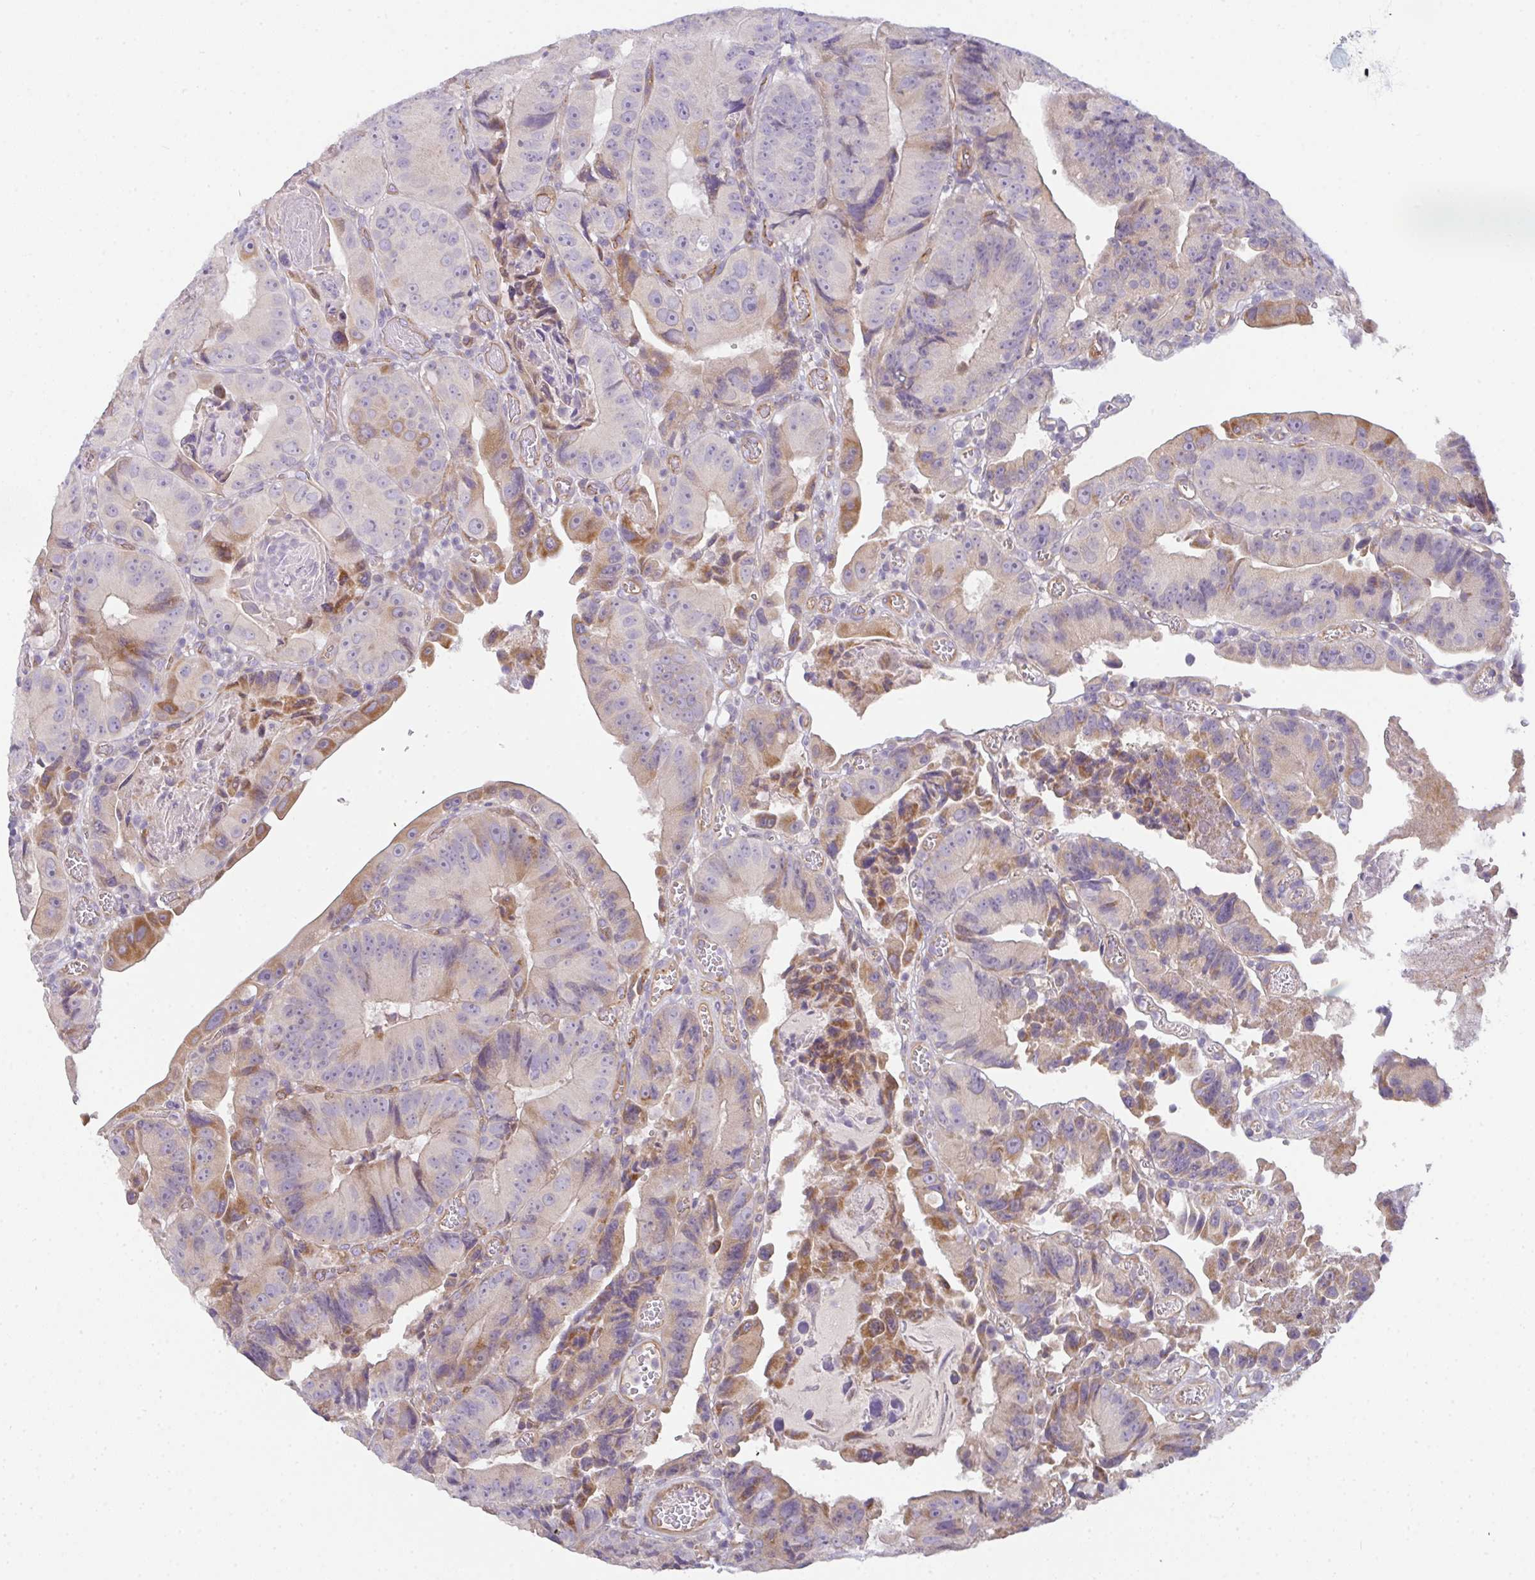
{"staining": {"intensity": "moderate", "quantity": "<25%", "location": "cytoplasmic/membranous"}, "tissue": "colorectal cancer", "cell_type": "Tumor cells", "image_type": "cancer", "snomed": [{"axis": "morphology", "description": "Adenocarcinoma, NOS"}, {"axis": "topography", "description": "Colon"}], "caption": "Immunohistochemical staining of colorectal cancer displays low levels of moderate cytoplasmic/membranous positivity in about <25% of tumor cells.", "gene": "FILIP1", "patient": {"sex": "female", "age": 86}}